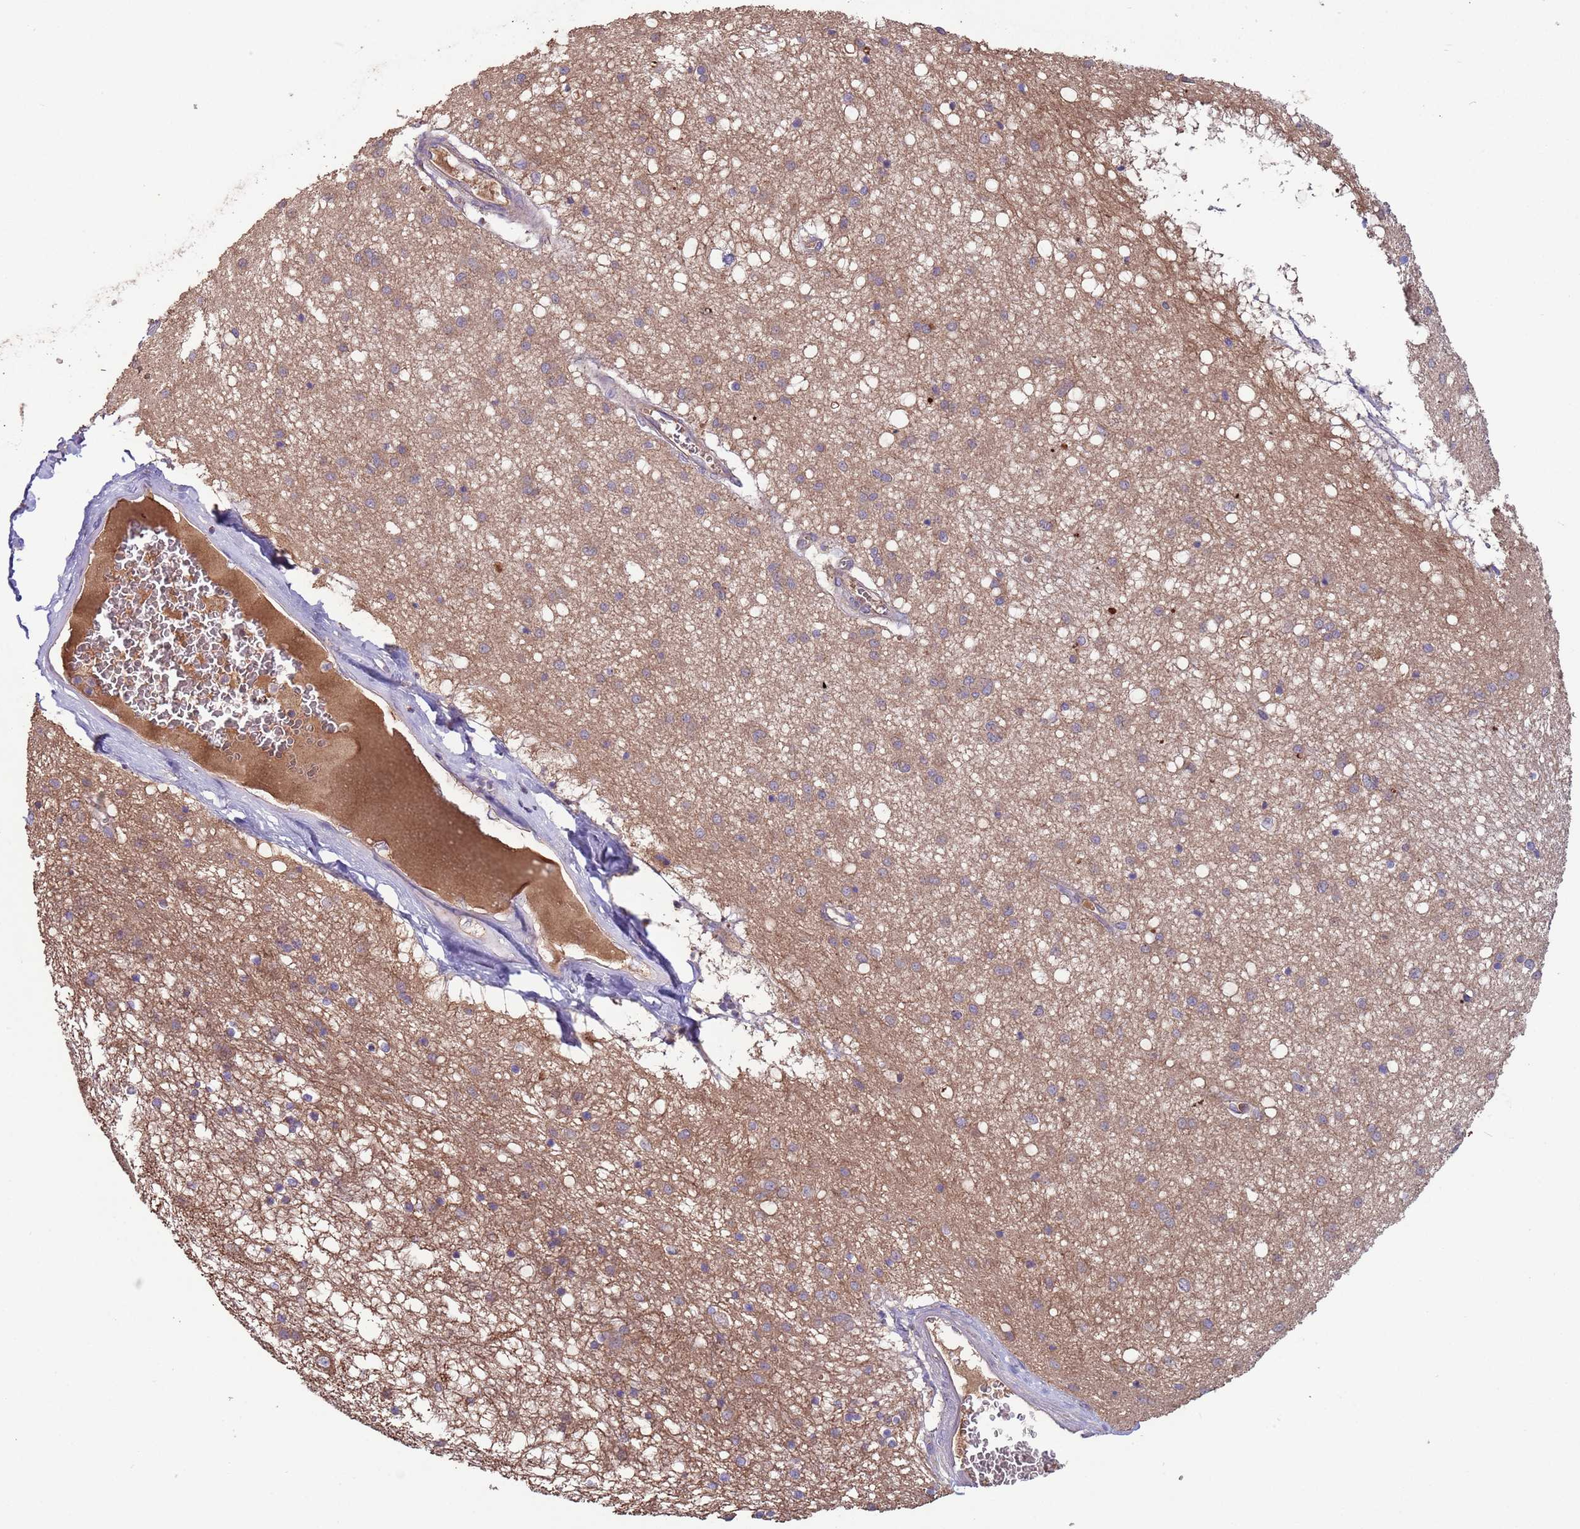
{"staining": {"intensity": "weak", "quantity": ">75%", "location": "cytoplasmic/membranous"}, "tissue": "caudate", "cell_type": "Glial cells", "image_type": "normal", "snomed": [{"axis": "morphology", "description": "Normal tissue, NOS"}, {"axis": "topography", "description": "Lateral ventricle wall"}], "caption": "A brown stain shows weak cytoplasmic/membranous positivity of a protein in glial cells of benign caudate. Using DAB (3,3'-diaminobenzidine) (brown) and hematoxylin (blue) stains, captured at high magnification using brightfield microscopy.", "gene": "EEF1AKMT1", "patient": {"sex": "male", "age": 37}}